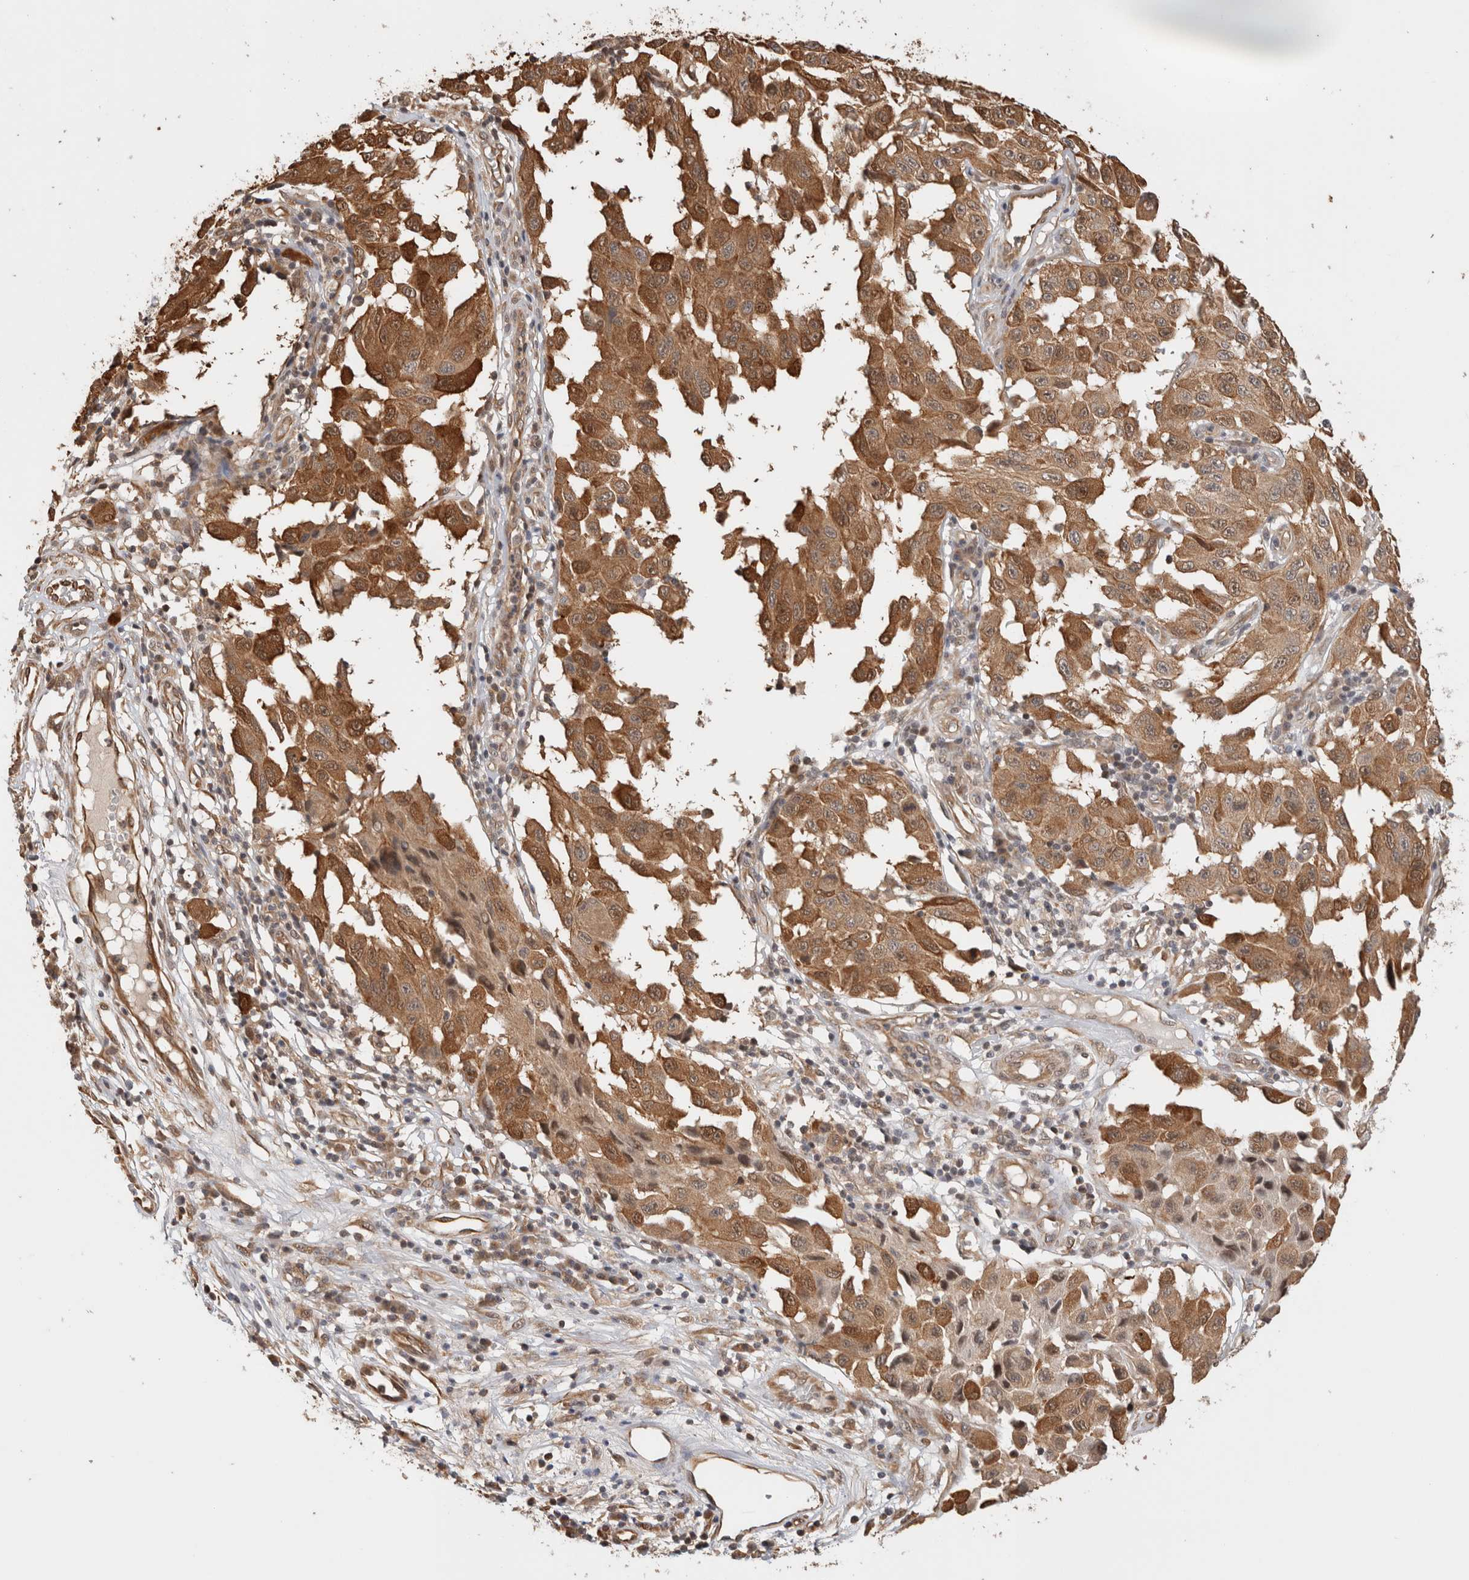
{"staining": {"intensity": "moderate", "quantity": ">75%", "location": "cytoplasmic/membranous"}, "tissue": "melanoma", "cell_type": "Tumor cells", "image_type": "cancer", "snomed": [{"axis": "morphology", "description": "Malignant melanoma, NOS"}, {"axis": "topography", "description": "Skin"}], "caption": "Protein expression by IHC shows moderate cytoplasmic/membranous expression in approximately >75% of tumor cells in malignant melanoma.", "gene": "OTUD6B", "patient": {"sex": "male", "age": 30}}